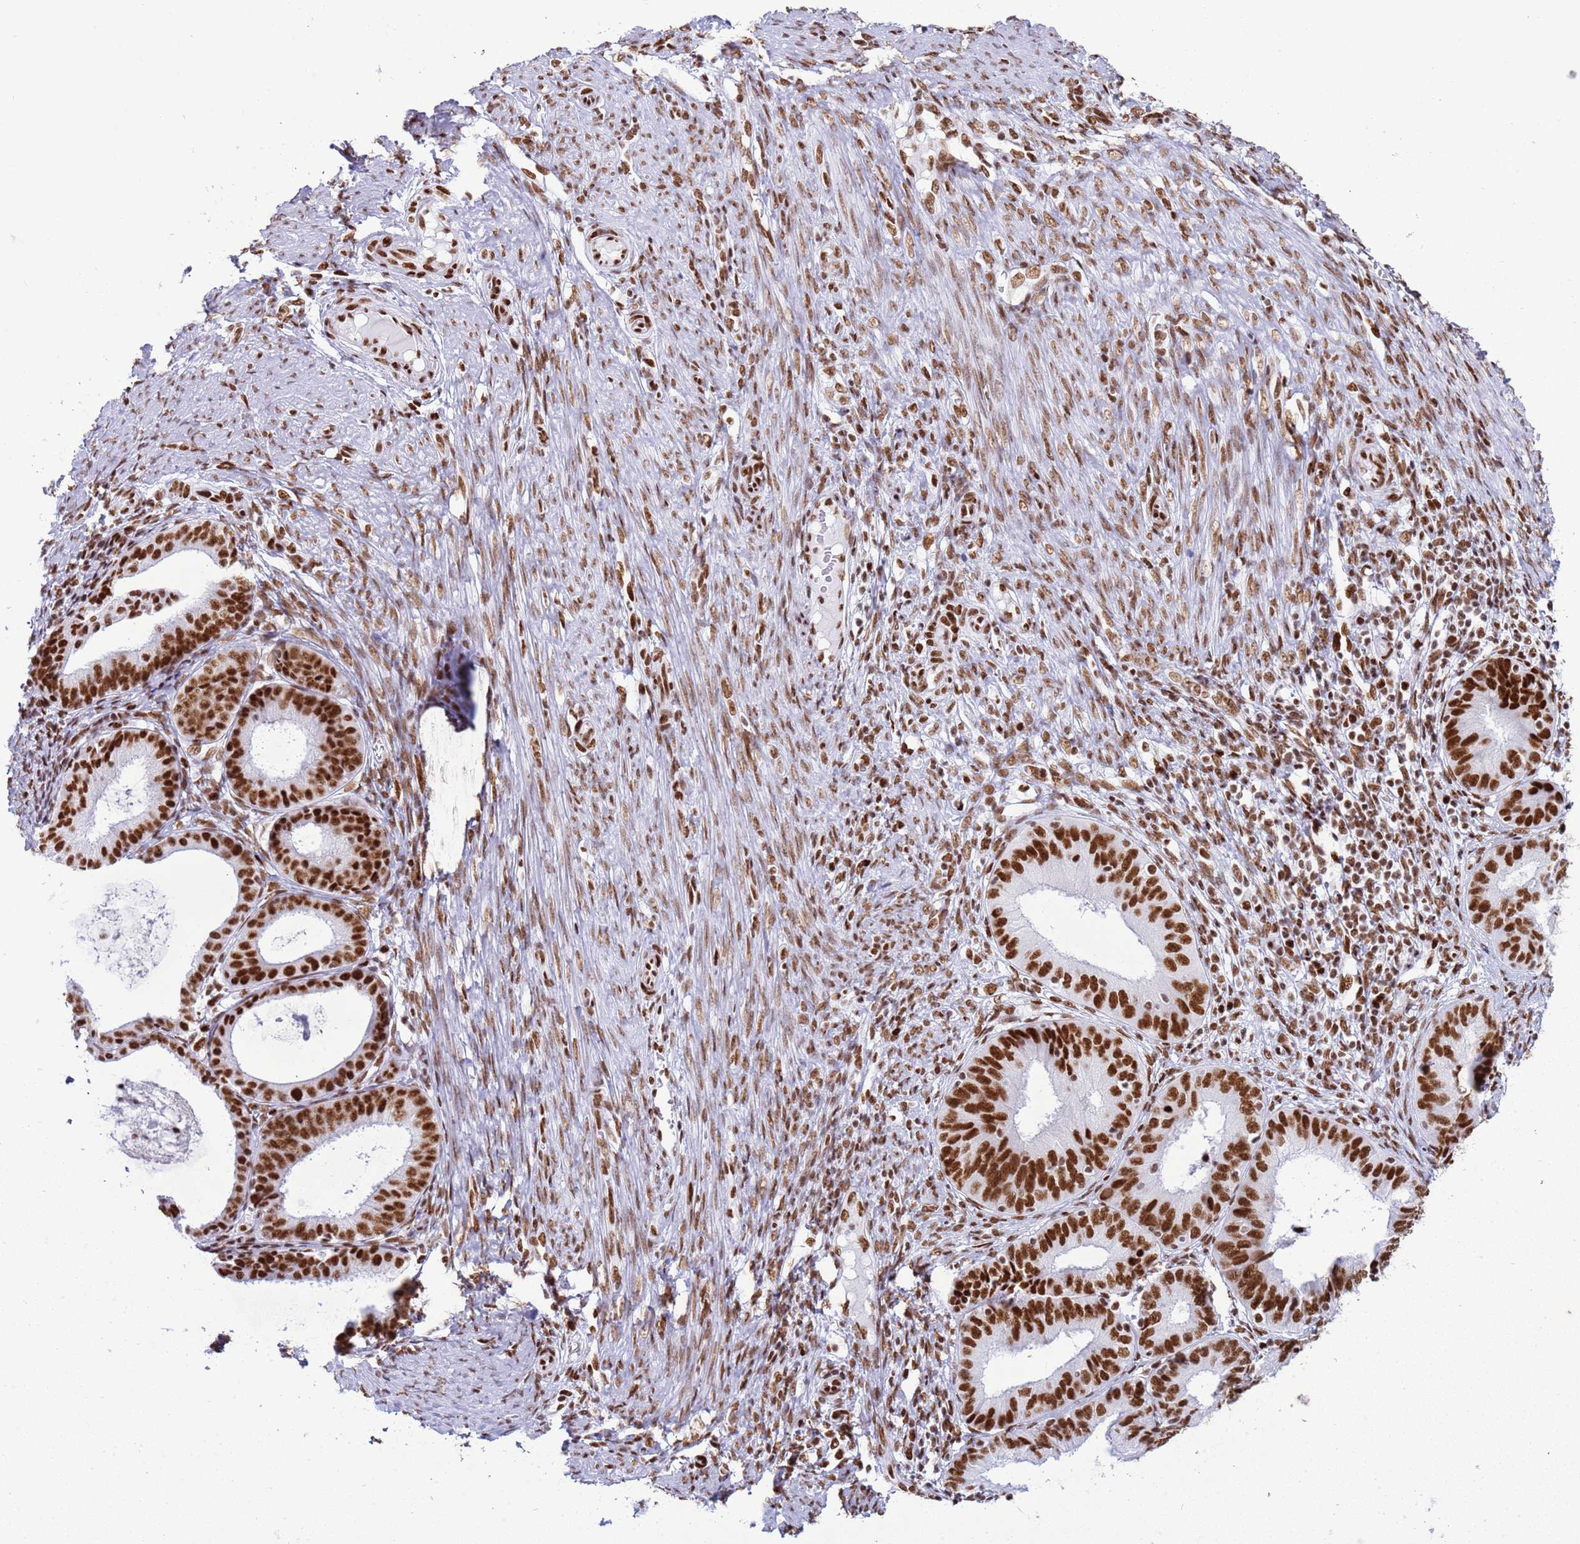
{"staining": {"intensity": "strong", "quantity": ">75%", "location": "nuclear"}, "tissue": "endometrial cancer", "cell_type": "Tumor cells", "image_type": "cancer", "snomed": [{"axis": "morphology", "description": "Adenocarcinoma, NOS"}, {"axis": "topography", "description": "Endometrium"}], "caption": "Strong nuclear staining is appreciated in about >75% of tumor cells in adenocarcinoma (endometrial).", "gene": "RALY", "patient": {"sex": "female", "age": 51}}